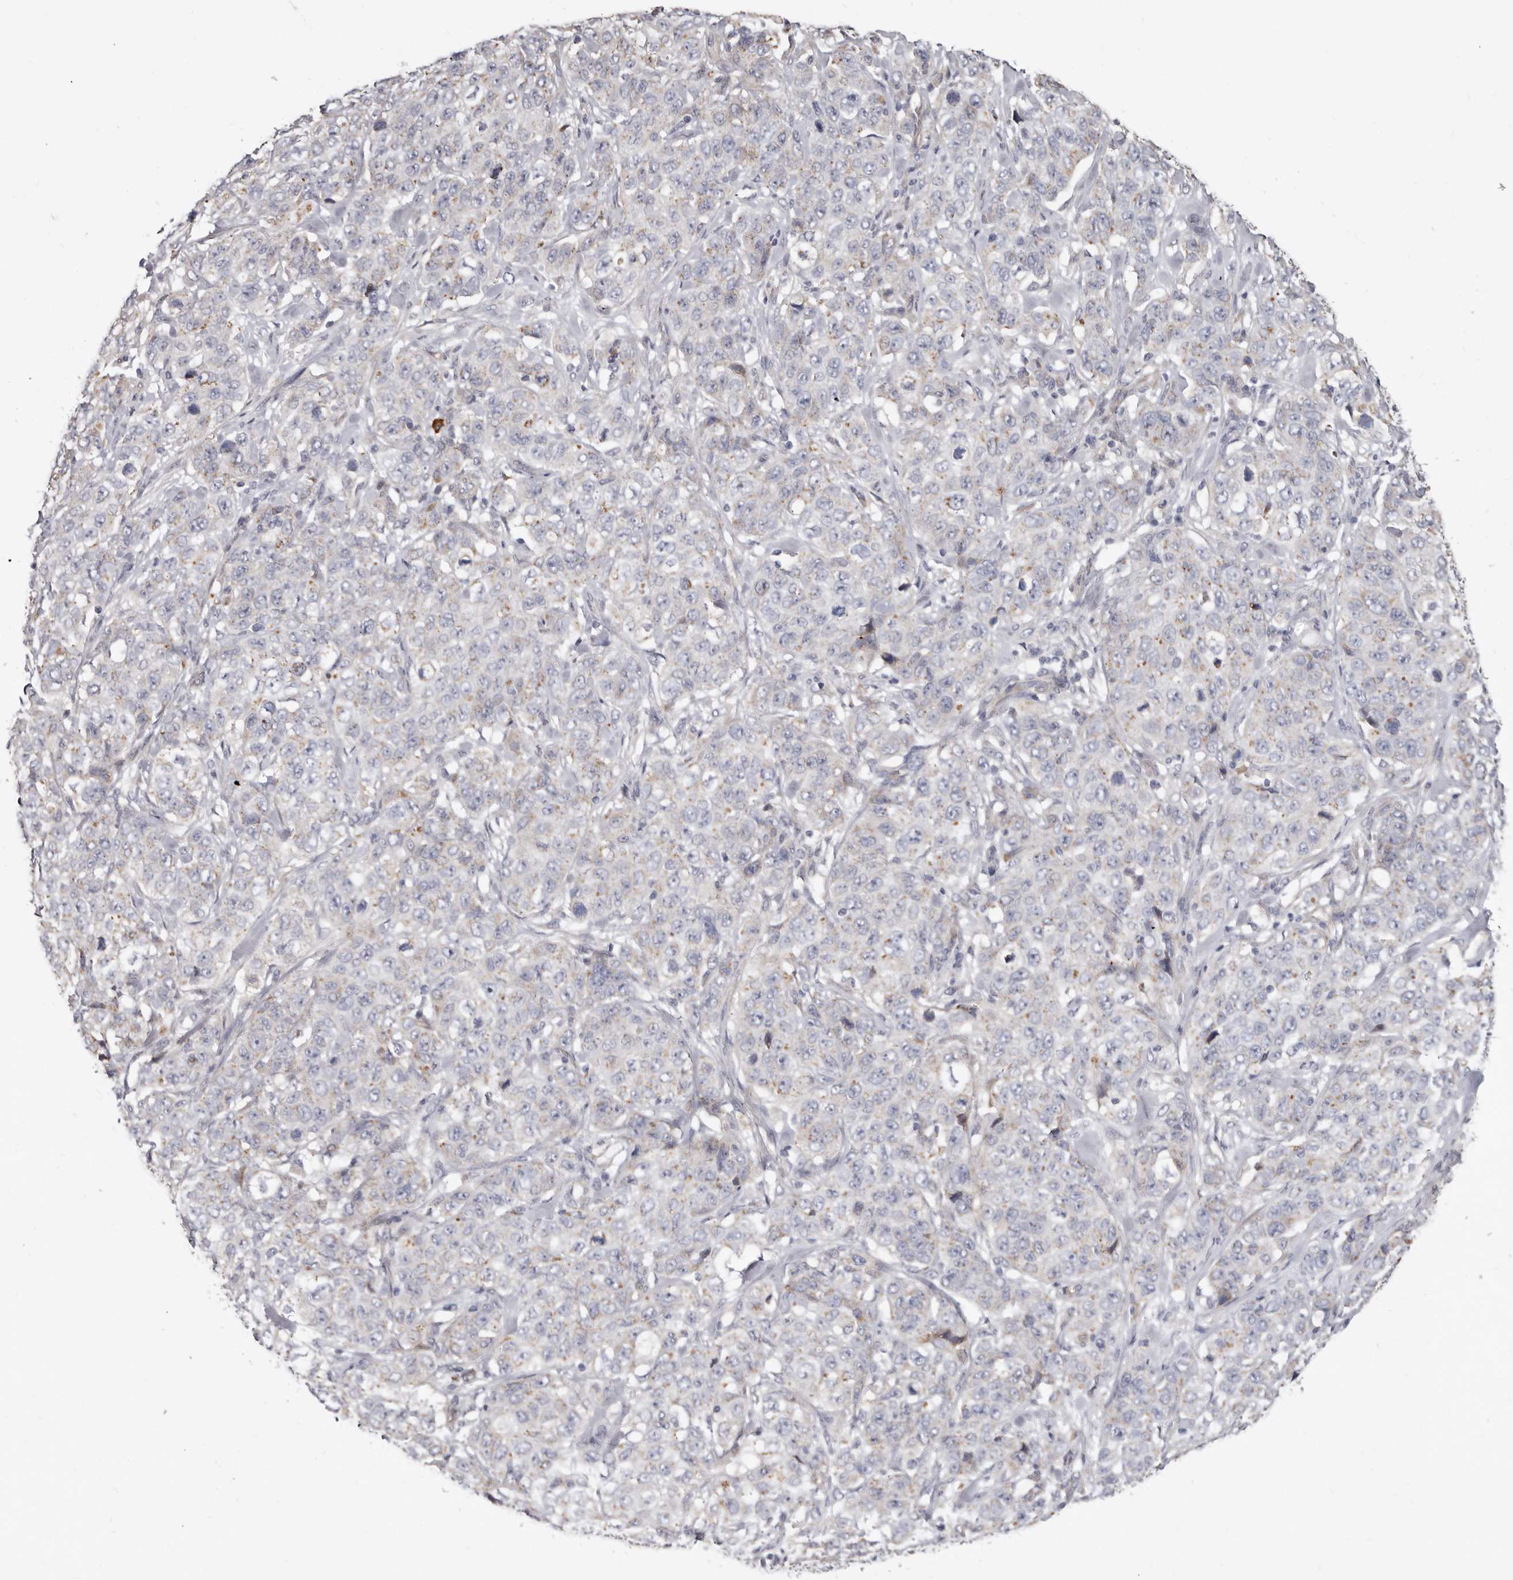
{"staining": {"intensity": "weak", "quantity": "<25%", "location": "cytoplasmic/membranous"}, "tissue": "stomach cancer", "cell_type": "Tumor cells", "image_type": "cancer", "snomed": [{"axis": "morphology", "description": "Adenocarcinoma, NOS"}, {"axis": "topography", "description": "Stomach"}], "caption": "Photomicrograph shows no protein positivity in tumor cells of stomach adenocarcinoma tissue.", "gene": "SPTA1", "patient": {"sex": "male", "age": 48}}